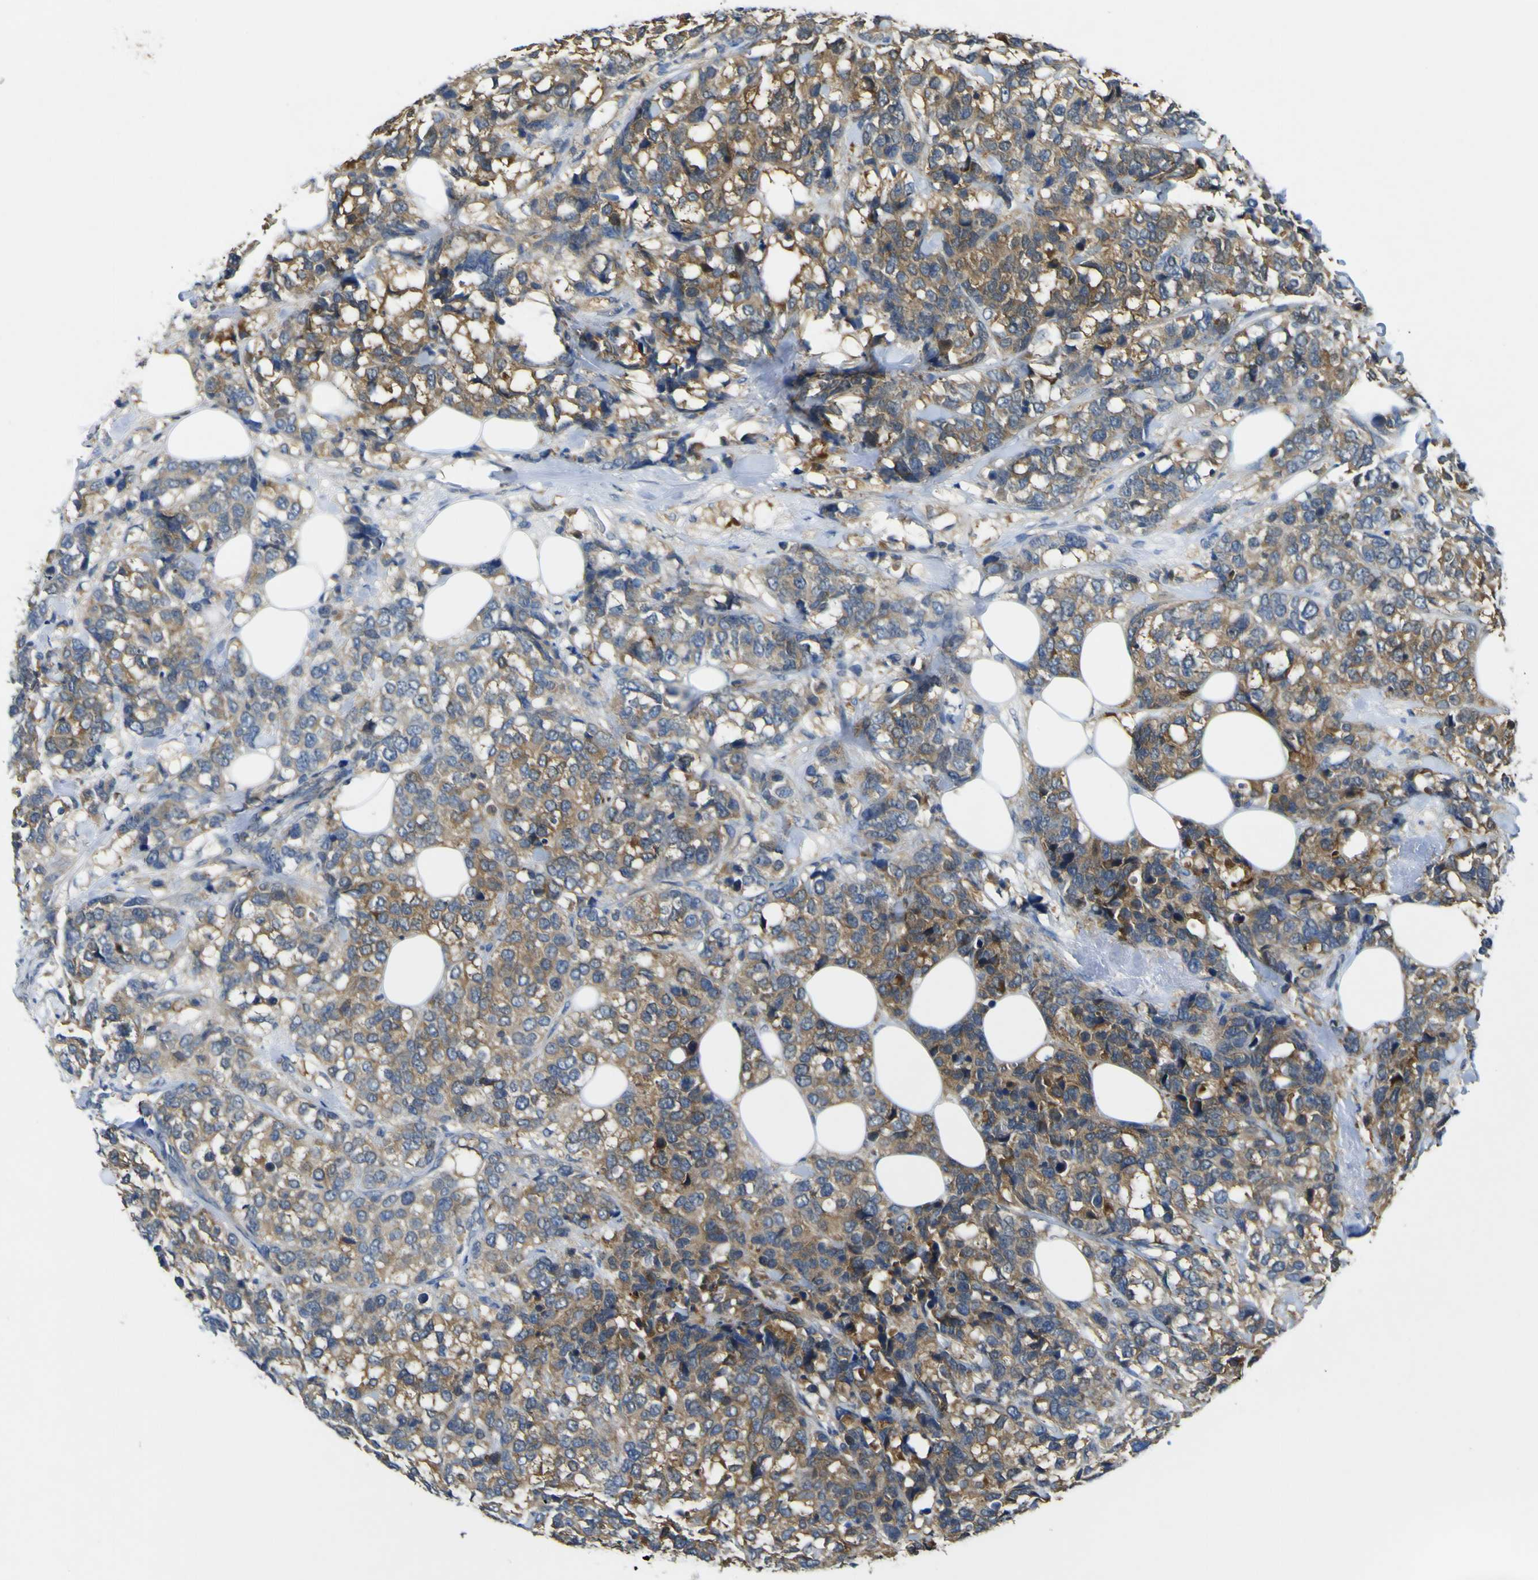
{"staining": {"intensity": "moderate", "quantity": ">75%", "location": "cytoplasmic/membranous"}, "tissue": "breast cancer", "cell_type": "Tumor cells", "image_type": "cancer", "snomed": [{"axis": "morphology", "description": "Lobular carcinoma"}, {"axis": "topography", "description": "Breast"}], "caption": "About >75% of tumor cells in human lobular carcinoma (breast) show moderate cytoplasmic/membranous protein staining as visualized by brown immunohistochemical staining.", "gene": "EML2", "patient": {"sex": "female", "age": 59}}